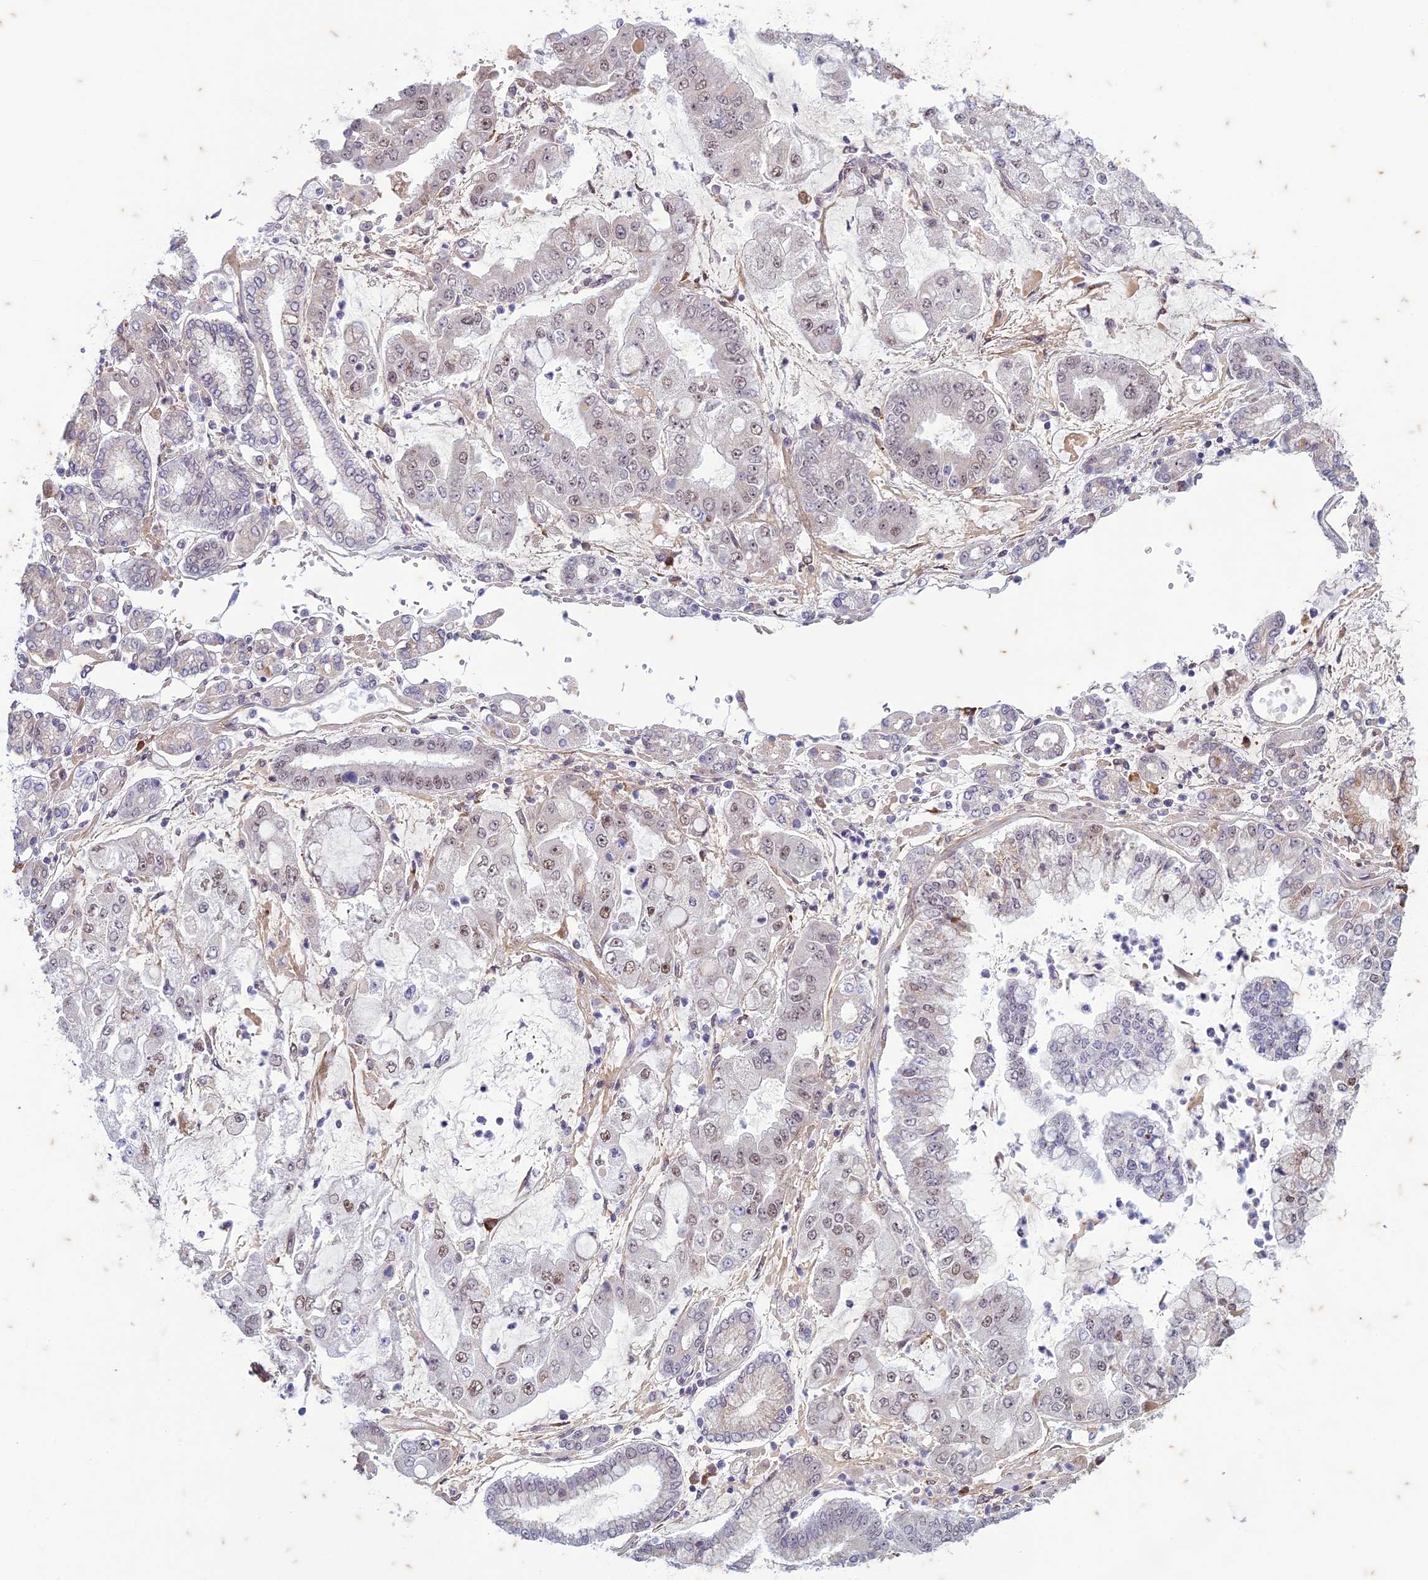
{"staining": {"intensity": "weak", "quantity": "25%-75%", "location": "nuclear"}, "tissue": "stomach cancer", "cell_type": "Tumor cells", "image_type": "cancer", "snomed": [{"axis": "morphology", "description": "Adenocarcinoma, NOS"}, {"axis": "topography", "description": "Stomach"}], "caption": "A photomicrograph showing weak nuclear expression in approximately 25%-75% of tumor cells in stomach cancer, as visualized by brown immunohistochemical staining.", "gene": "PABPN1L", "patient": {"sex": "male", "age": 76}}